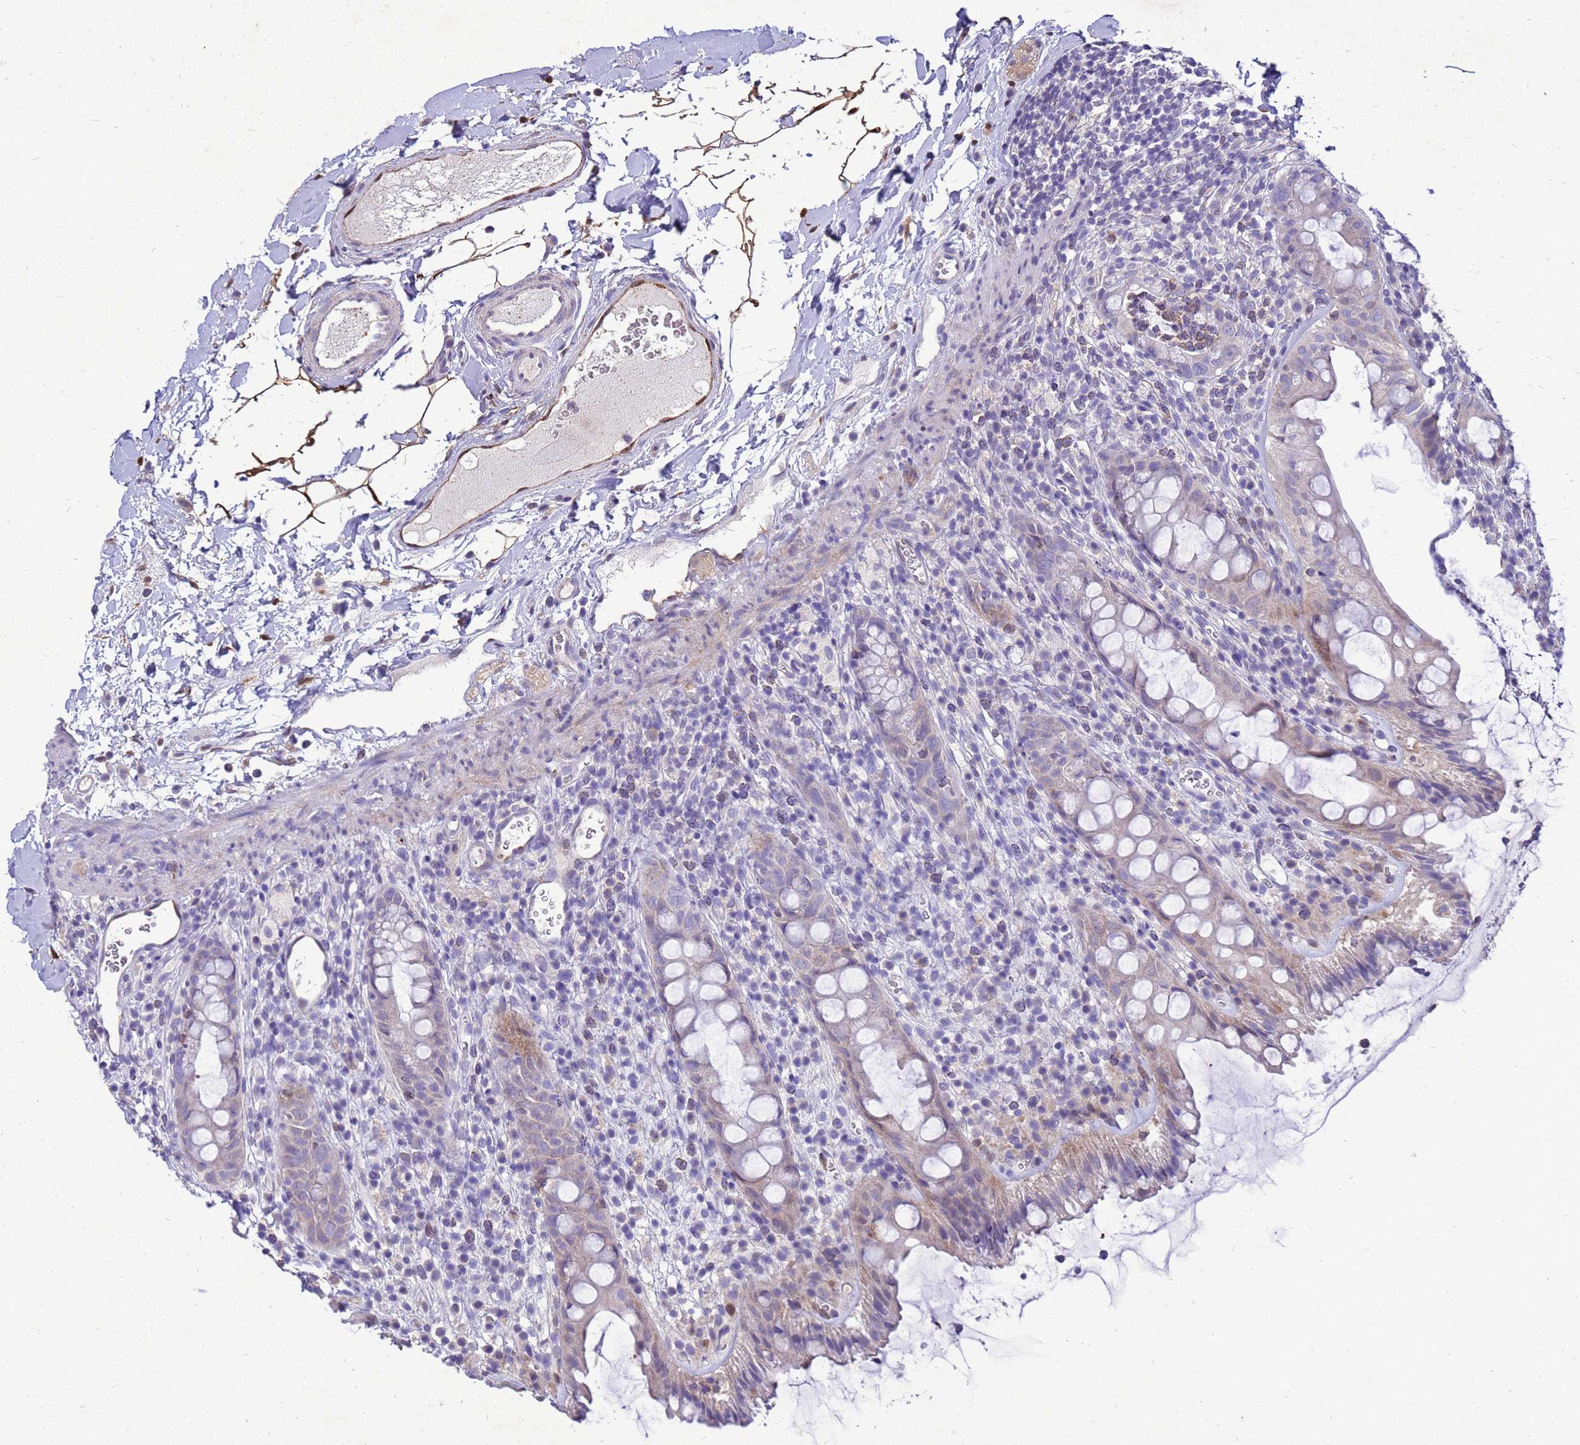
{"staining": {"intensity": "weak", "quantity": "25%-75%", "location": "cytoplasmic/membranous"}, "tissue": "rectum", "cell_type": "Glandular cells", "image_type": "normal", "snomed": [{"axis": "morphology", "description": "Normal tissue, NOS"}, {"axis": "topography", "description": "Rectum"}], "caption": "Immunohistochemical staining of benign rectum displays 25%-75% levels of weak cytoplasmic/membranous protein expression in about 25%-75% of glandular cells. (brown staining indicates protein expression, while blue staining denotes nuclei).", "gene": "AKR1C1", "patient": {"sex": "female", "age": 57}}